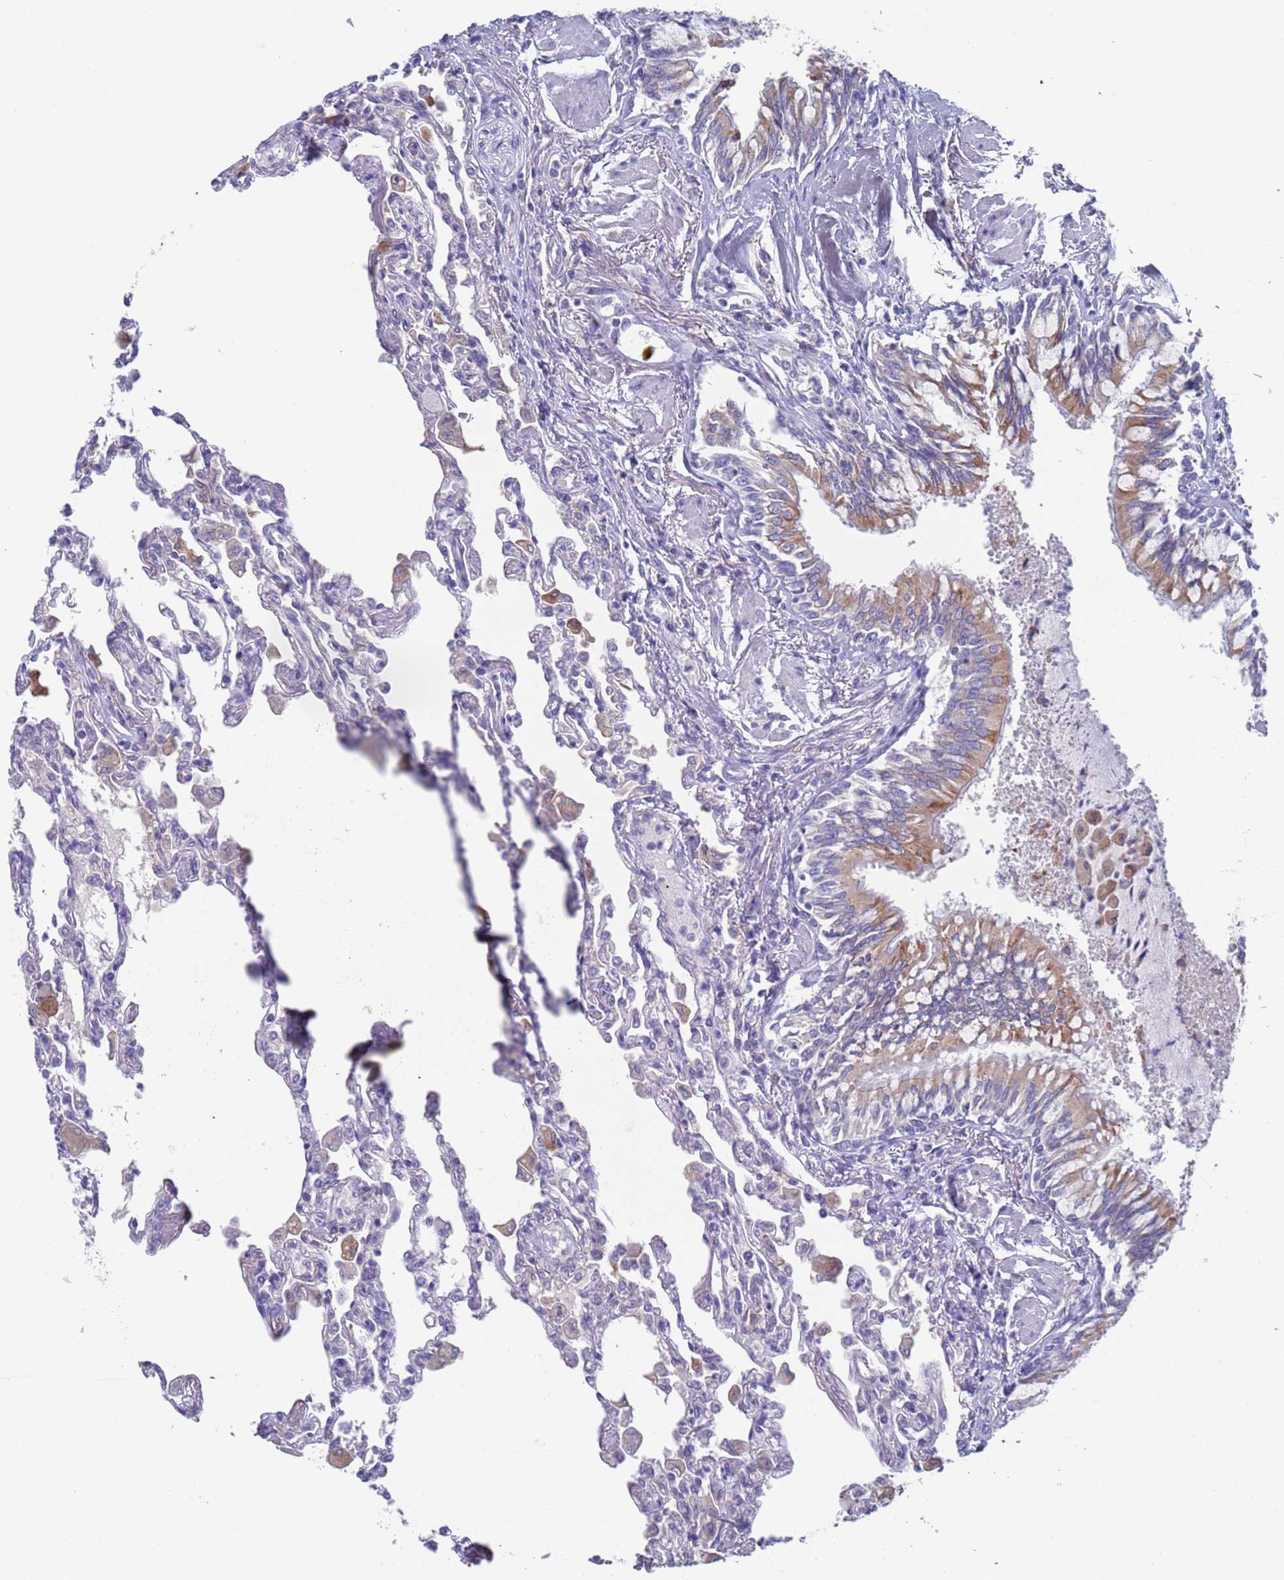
{"staining": {"intensity": "negative", "quantity": "none", "location": "none"}, "tissue": "lung", "cell_type": "Alveolar cells", "image_type": "normal", "snomed": [{"axis": "morphology", "description": "Normal tissue, NOS"}, {"axis": "topography", "description": "Bronchus"}, {"axis": "topography", "description": "Lung"}], "caption": "This is an immunohistochemistry (IHC) image of benign lung. There is no positivity in alveolar cells.", "gene": "PET117", "patient": {"sex": "female", "age": 49}}